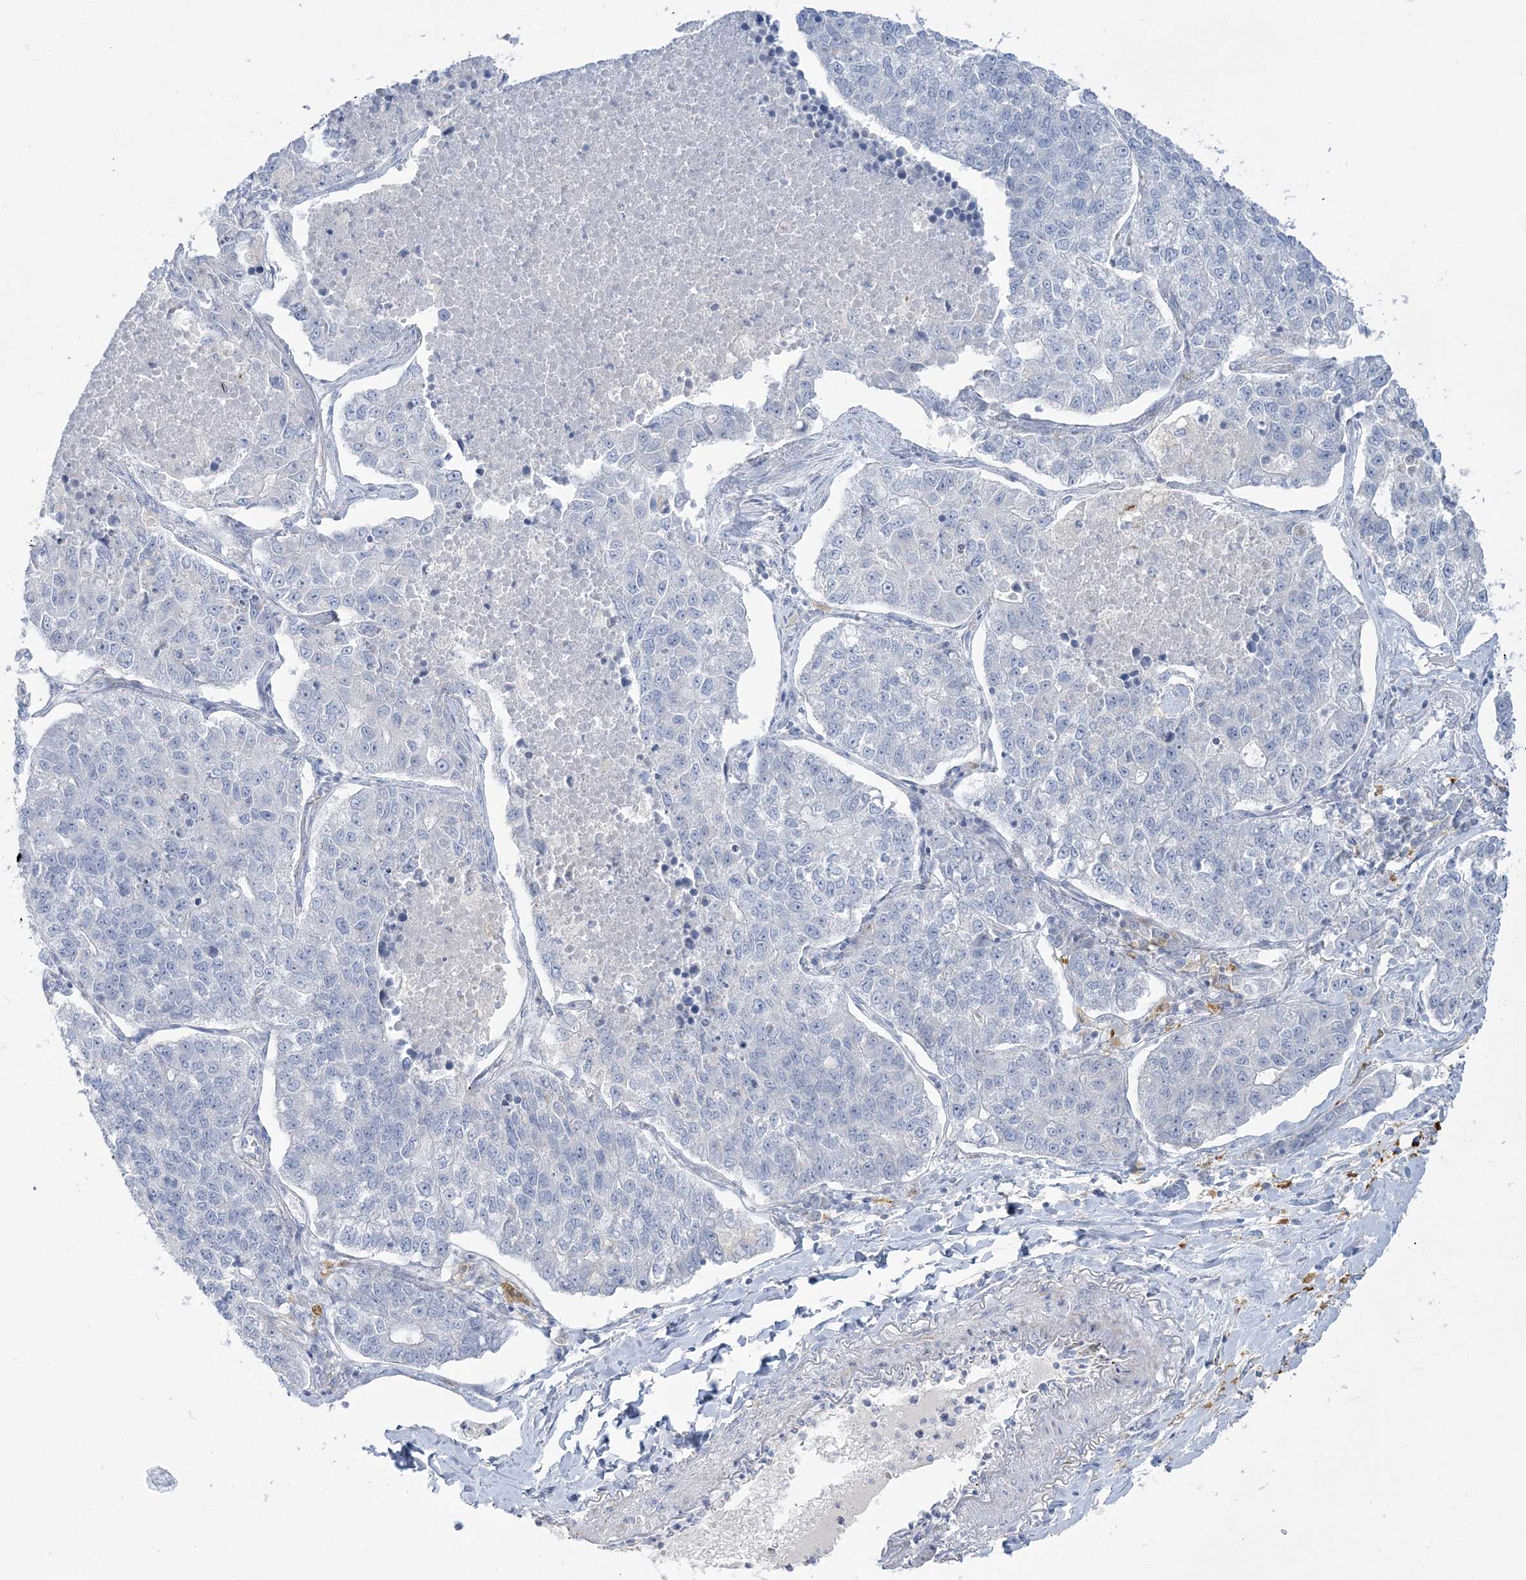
{"staining": {"intensity": "negative", "quantity": "none", "location": "none"}, "tissue": "lung cancer", "cell_type": "Tumor cells", "image_type": "cancer", "snomed": [{"axis": "morphology", "description": "Adenocarcinoma, NOS"}, {"axis": "topography", "description": "Lung"}], "caption": "This image is of lung cancer stained with immunohistochemistry (IHC) to label a protein in brown with the nuclei are counter-stained blue. There is no staining in tumor cells.", "gene": "GPAT2", "patient": {"sex": "male", "age": 49}}